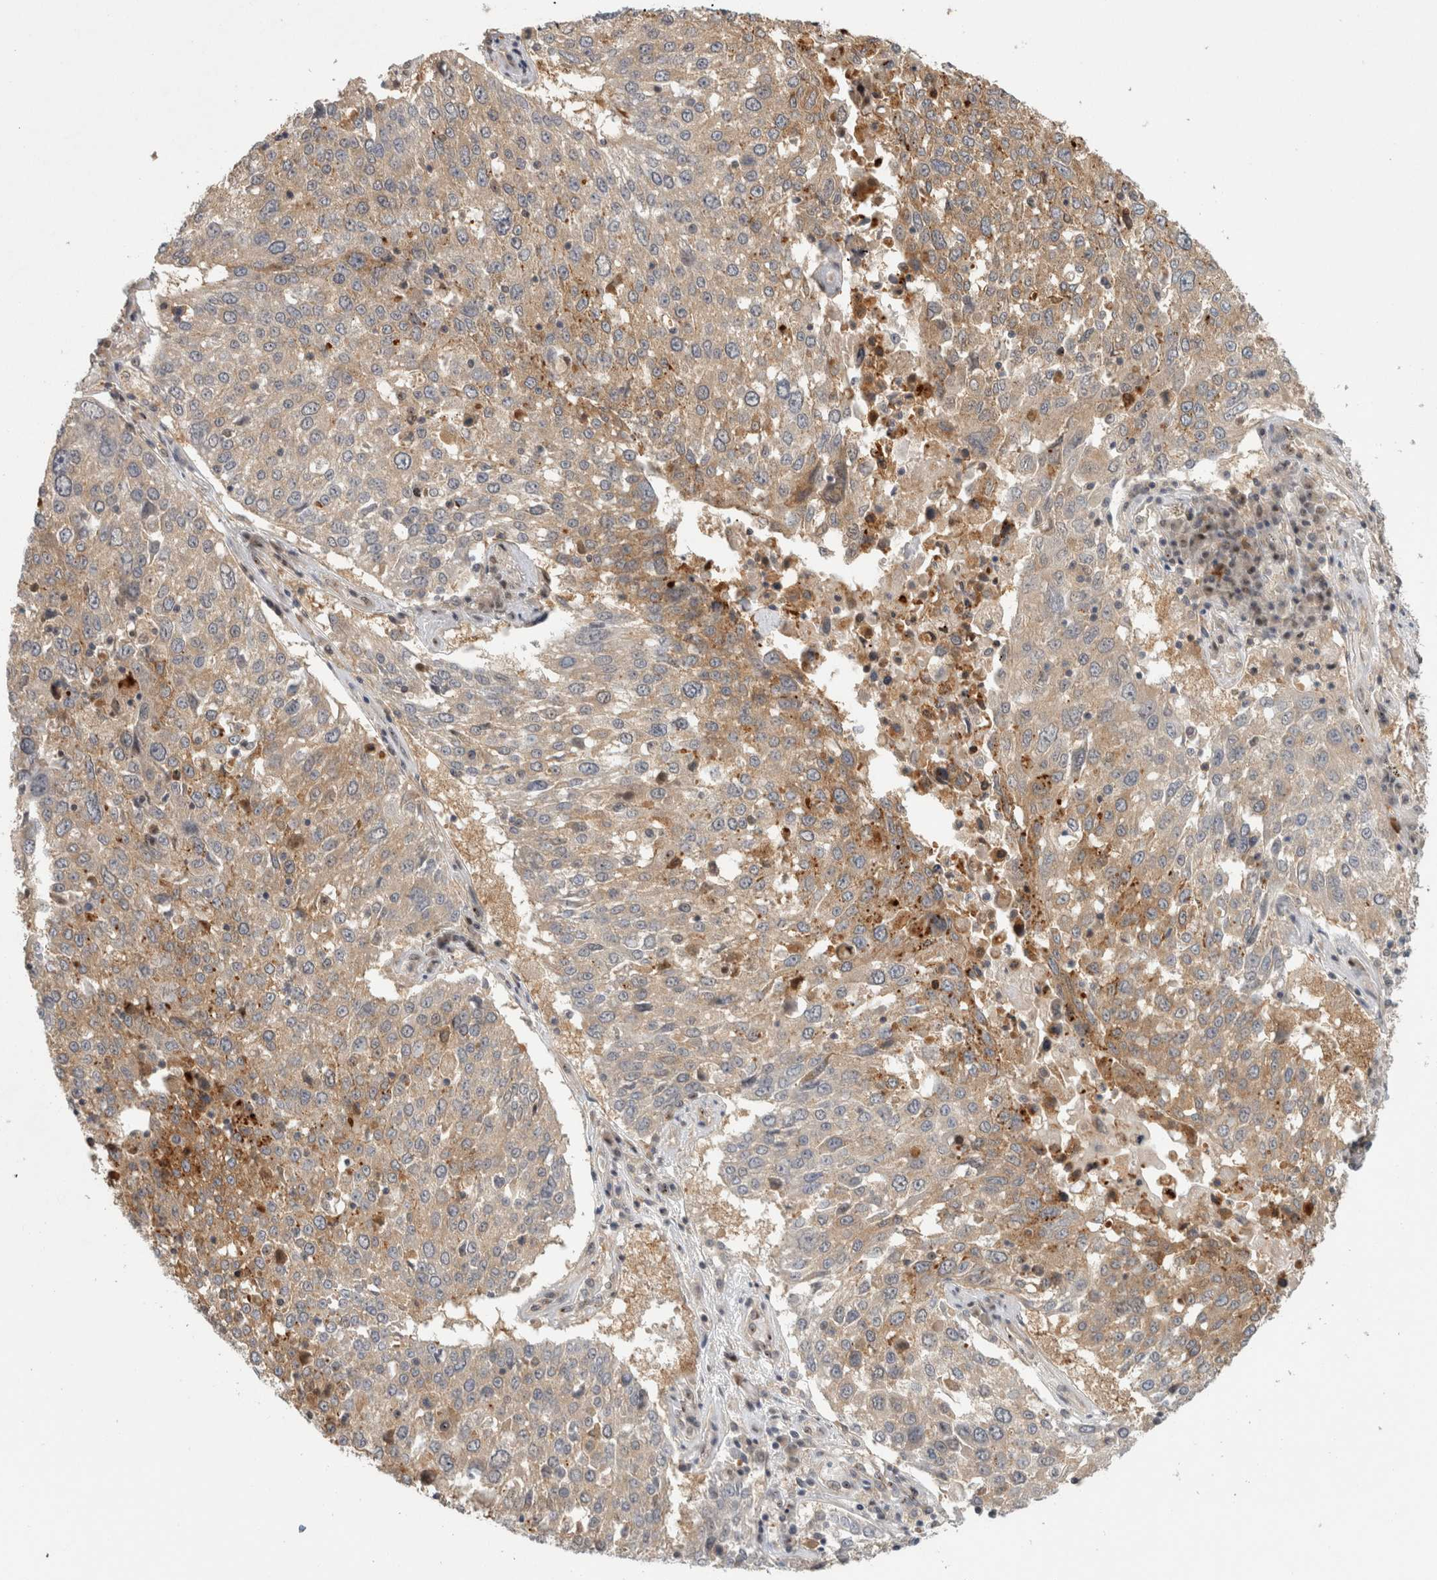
{"staining": {"intensity": "moderate", "quantity": "<25%", "location": "cytoplasmic/membranous"}, "tissue": "lung cancer", "cell_type": "Tumor cells", "image_type": "cancer", "snomed": [{"axis": "morphology", "description": "Squamous cell carcinoma, NOS"}, {"axis": "topography", "description": "Lung"}], "caption": "A histopathology image showing moderate cytoplasmic/membranous expression in approximately <25% of tumor cells in lung squamous cell carcinoma, as visualized by brown immunohistochemical staining.", "gene": "PIGP", "patient": {"sex": "male", "age": 65}}